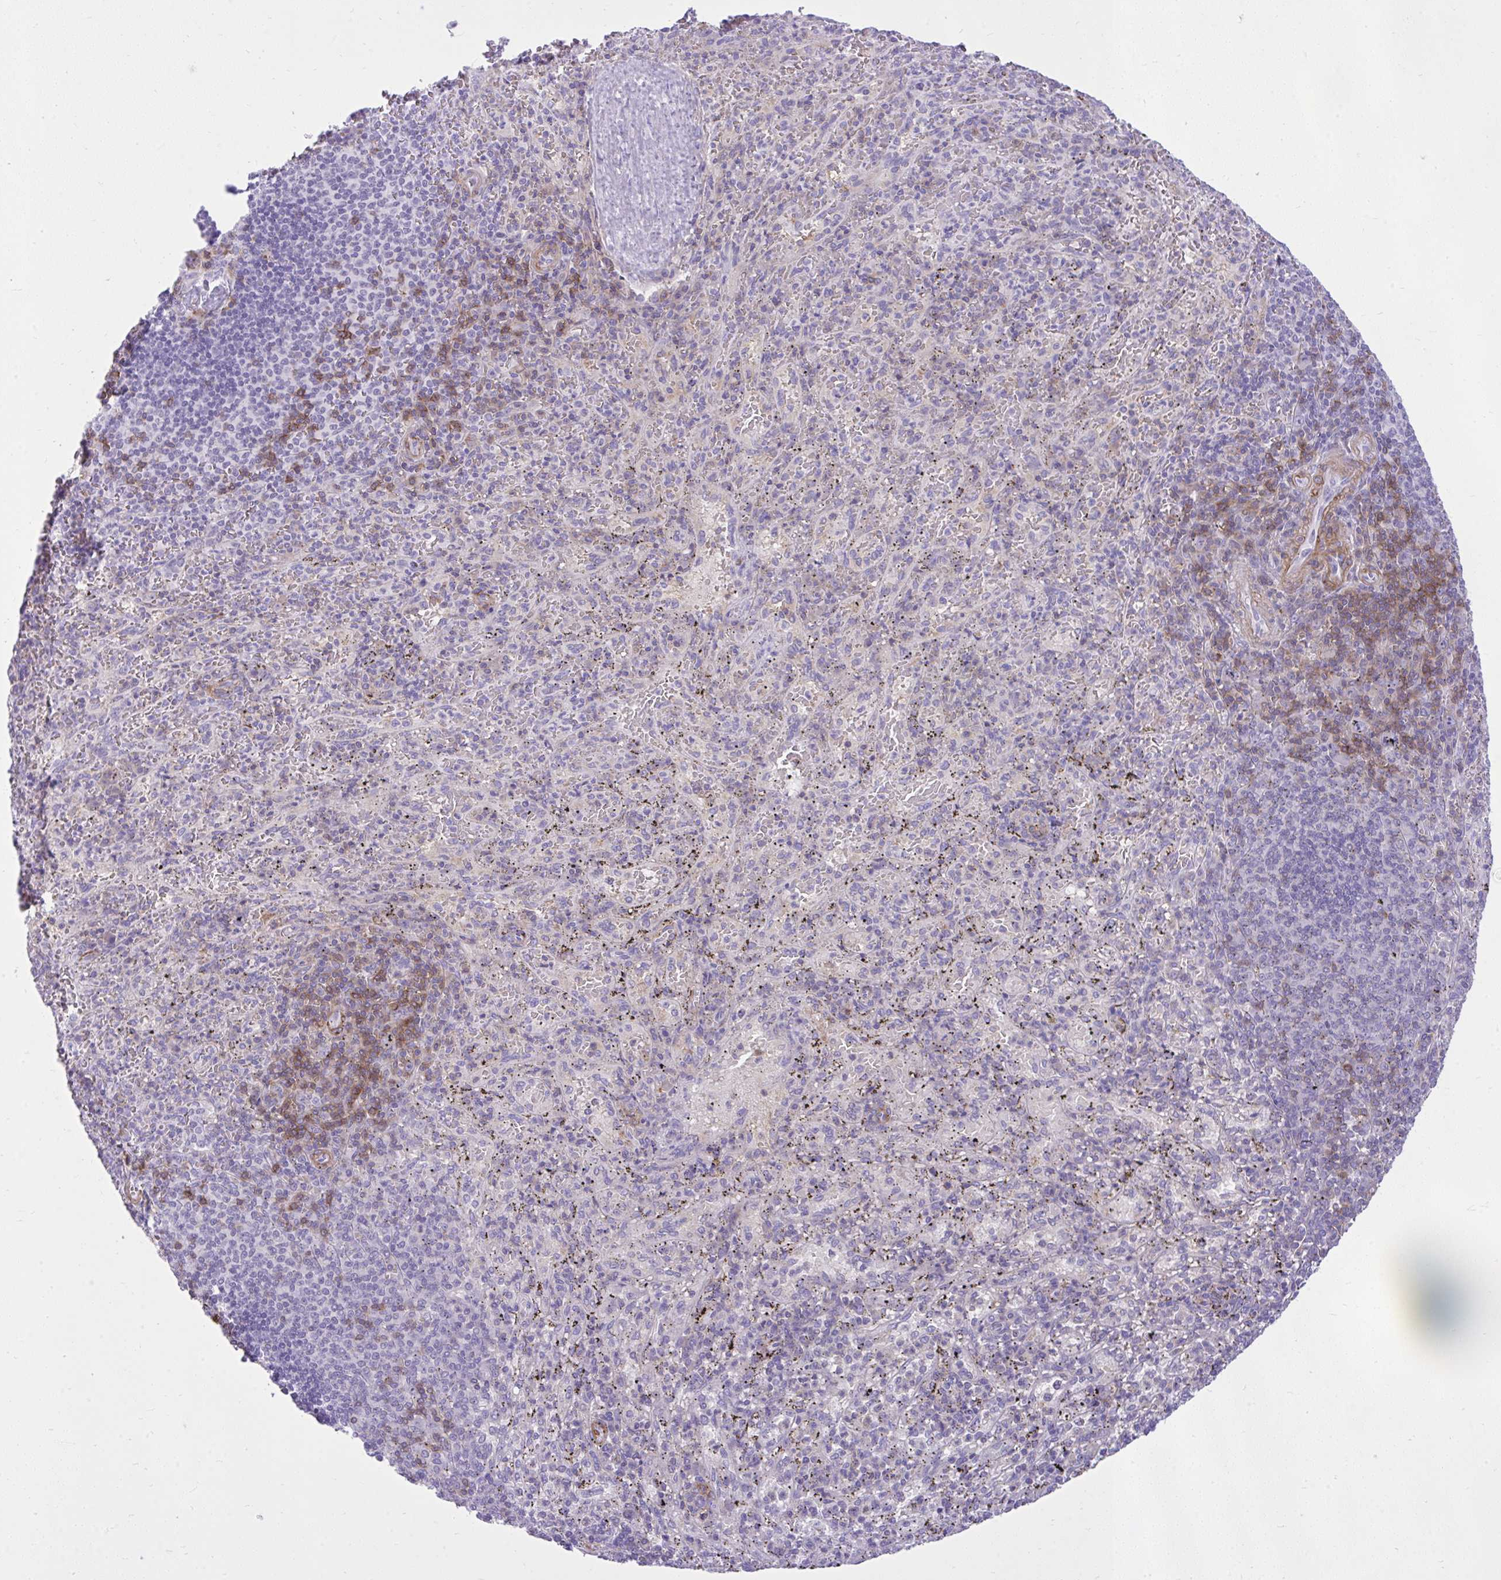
{"staining": {"intensity": "moderate", "quantity": "<25%", "location": "cytoplasmic/membranous"}, "tissue": "spleen", "cell_type": "Cells in red pulp", "image_type": "normal", "snomed": [{"axis": "morphology", "description": "Normal tissue, NOS"}, {"axis": "topography", "description": "Spleen"}], "caption": "Cells in red pulp reveal low levels of moderate cytoplasmic/membranous positivity in approximately <25% of cells in unremarkable human spleen. The staining is performed using DAB (3,3'-diaminobenzidine) brown chromogen to label protein expression. The nuclei are counter-stained blue using hematoxylin.", "gene": "GPRIN3", "patient": {"sex": "male", "age": 57}}